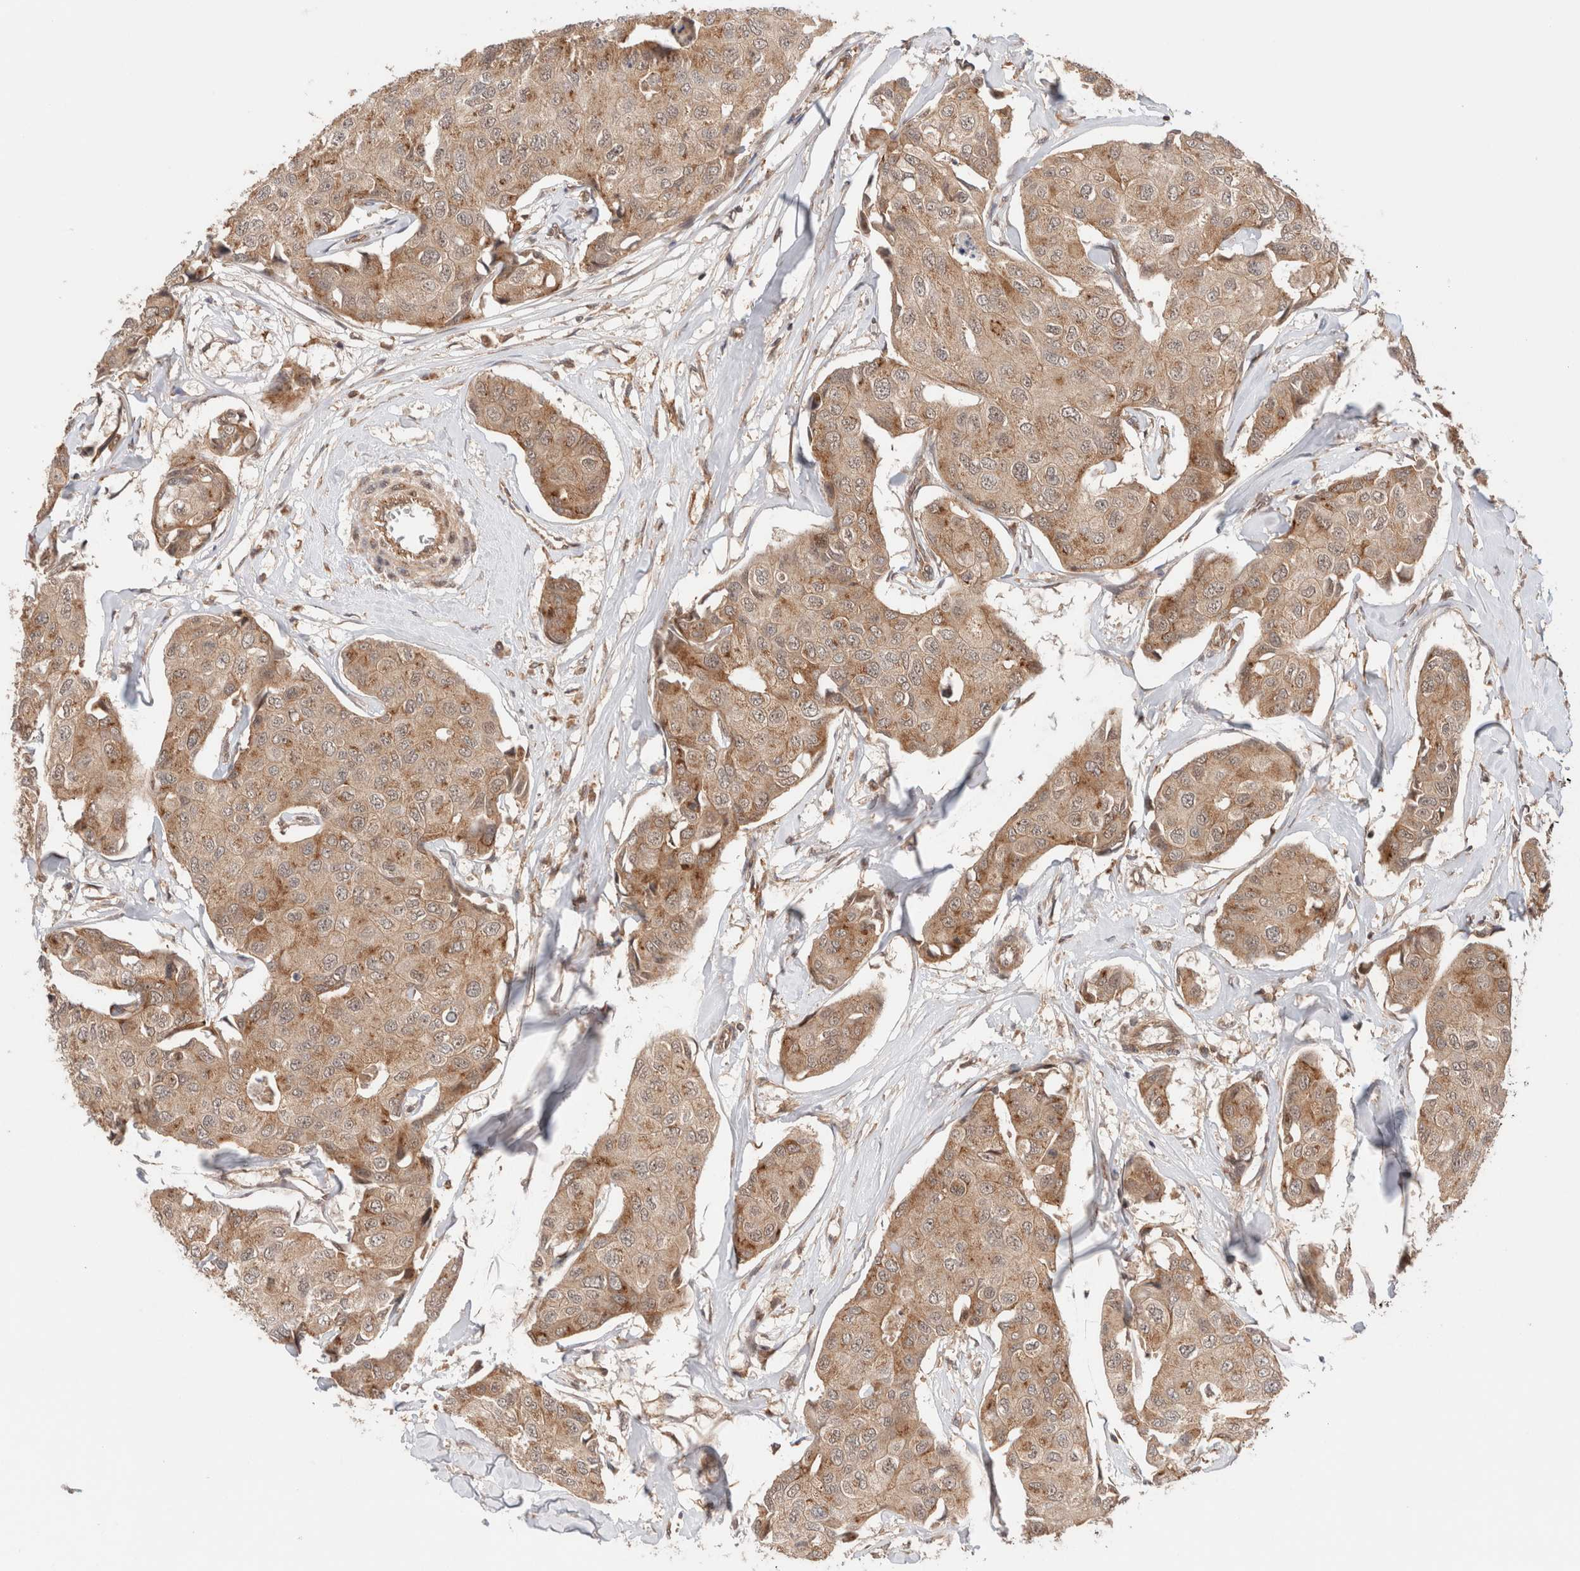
{"staining": {"intensity": "moderate", "quantity": ">75%", "location": "cytoplasmic/membranous"}, "tissue": "breast cancer", "cell_type": "Tumor cells", "image_type": "cancer", "snomed": [{"axis": "morphology", "description": "Duct carcinoma"}, {"axis": "topography", "description": "Breast"}], "caption": "A high-resolution photomicrograph shows immunohistochemistry staining of breast invasive ductal carcinoma, which displays moderate cytoplasmic/membranous positivity in about >75% of tumor cells. Ihc stains the protein of interest in brown and the nuclei are stained blue.", "gene": "SIKE1", "patient": {"sex": "female", "age": 80}}